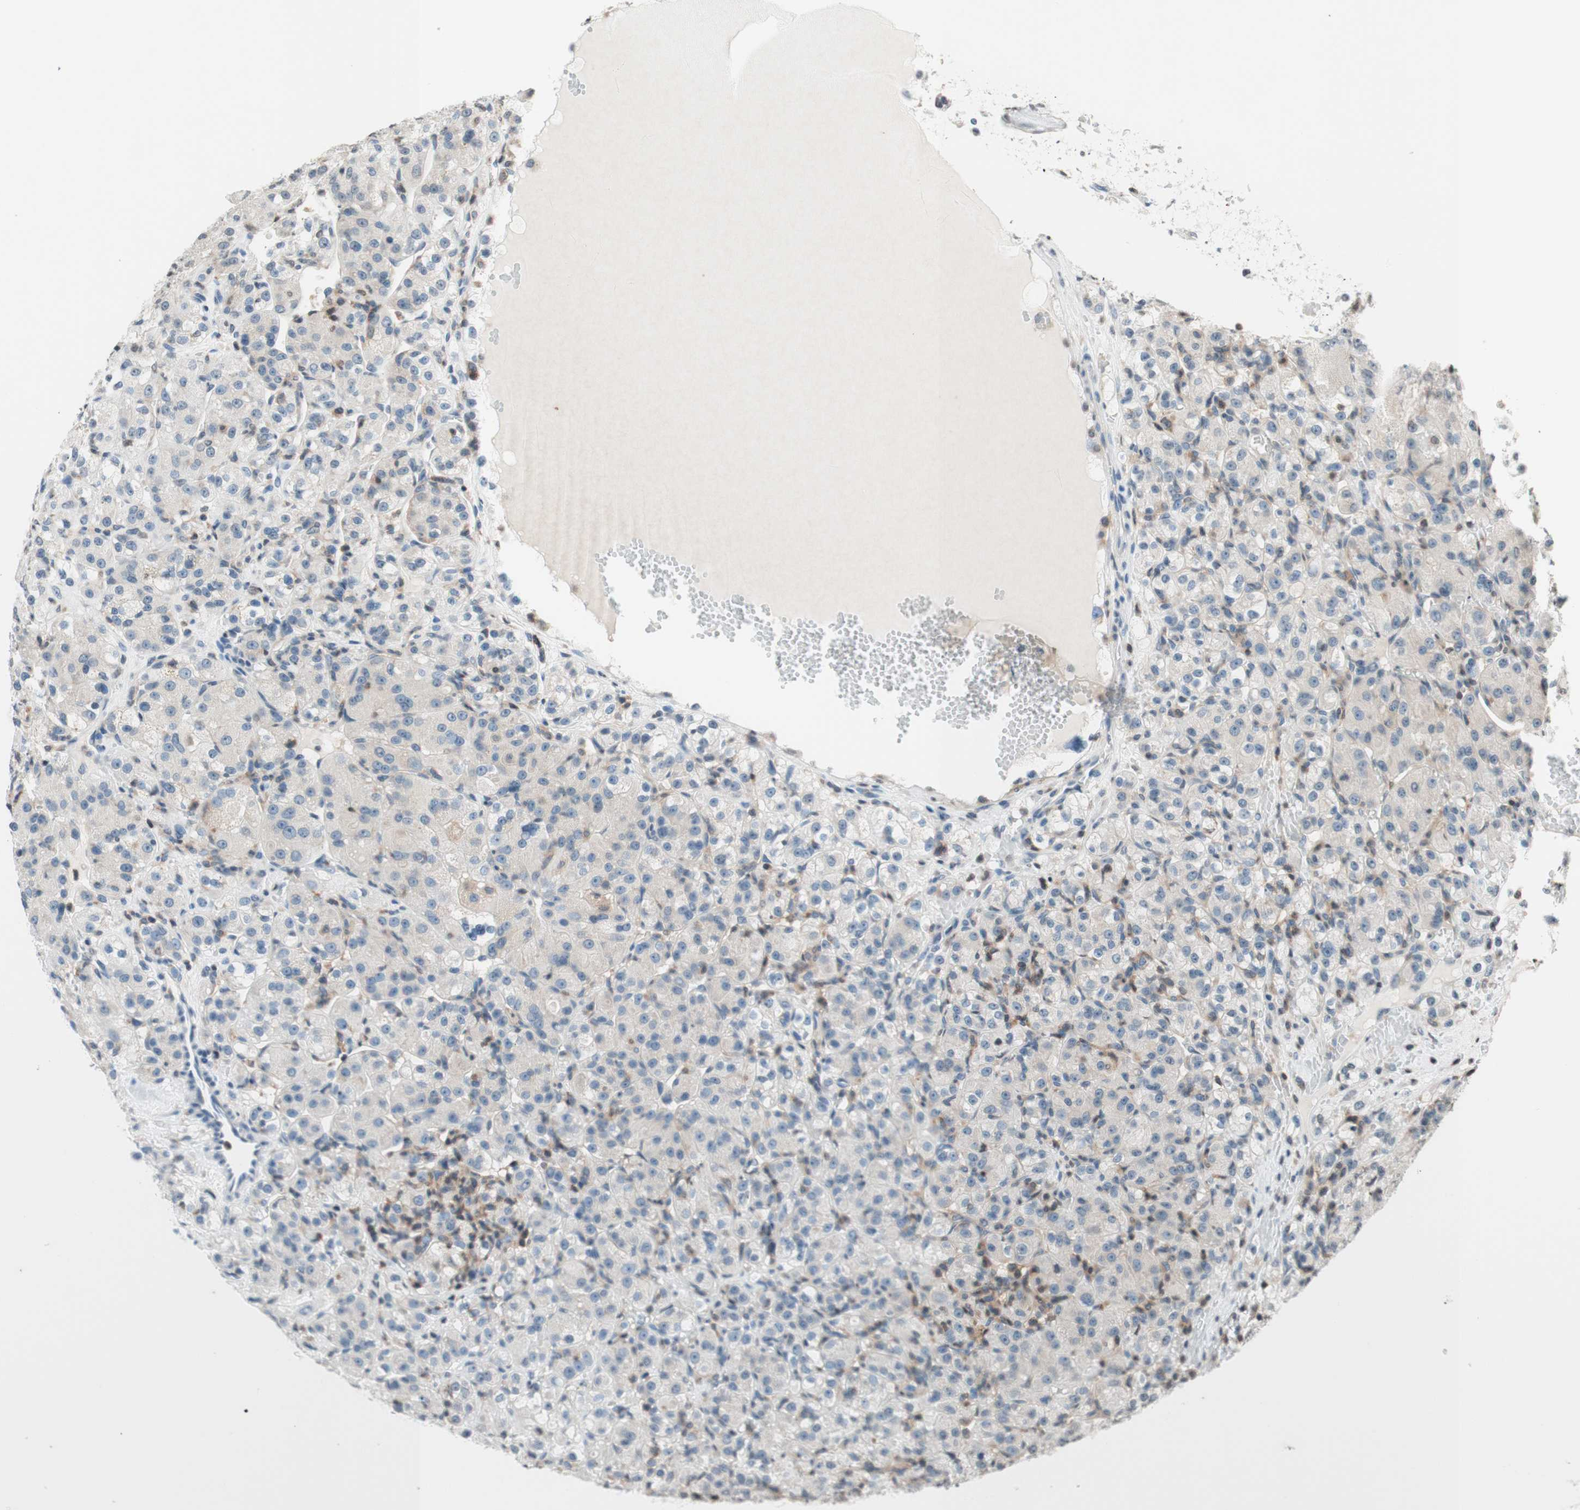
{"staining": {"intensity": "negative", "quantity": "none", "location": "none"}, "tissue": "renal cancer", "cell_type": "Tumor cells", "image_type": "cancer", "snomed": [{"axis": "morphology", "description": "Adenocarcinoma, NOS"}, {"axis": "topography", "description": "Kidney"}], "caption": "High magnification brightfield microscopy of renal adenocarcinoma stained with DAB (3,3'-diaminobenzidine) (brown) and counterstained with hematoxylin (blue): tumor cells show no significant positivity.", "gene": "WIPF1", "patient": {"sex": "male", "age": 61}}